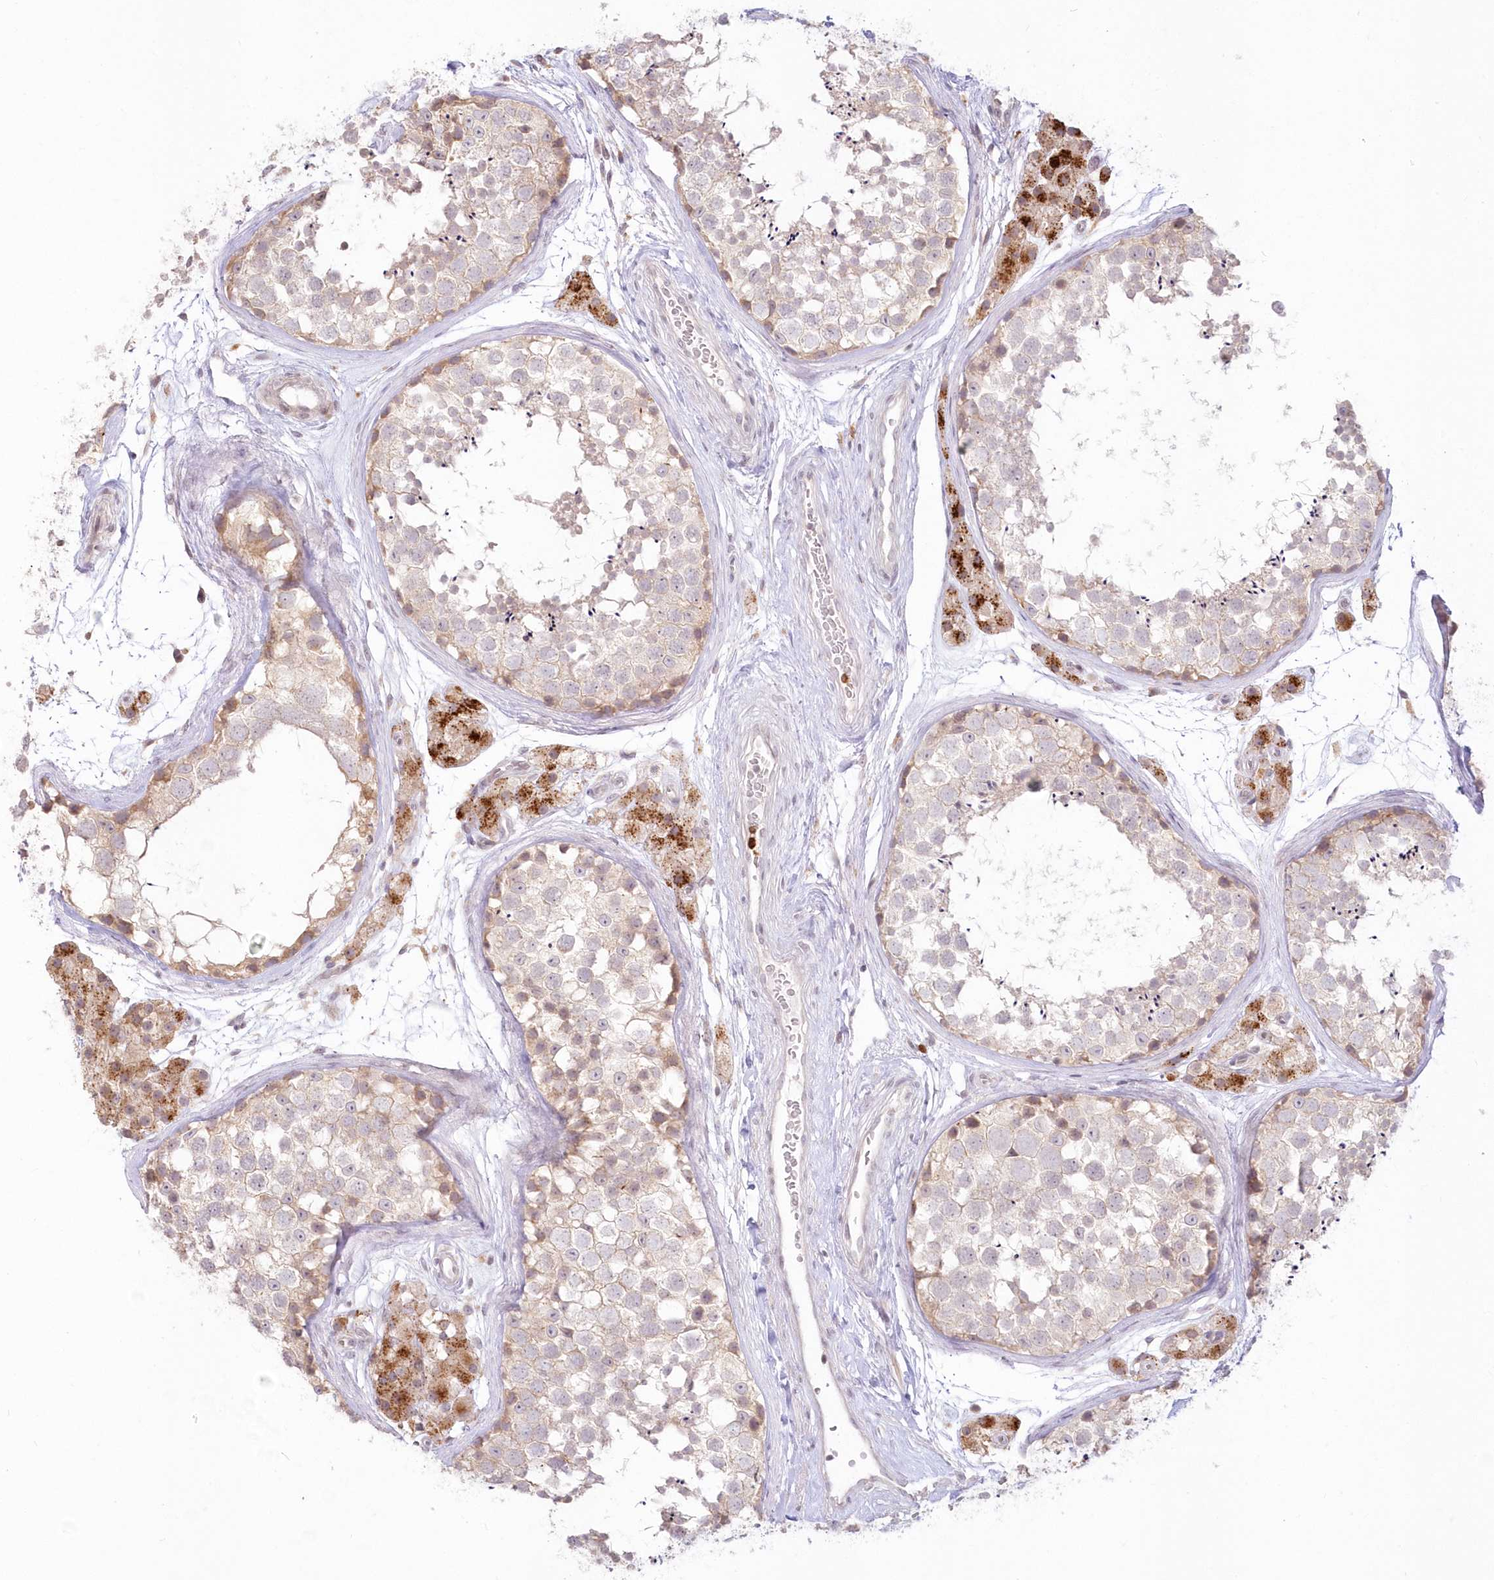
{"staining": {"intensity": "weak", "quantity": "<25%", "location": "cytoplasmic/membranous"}, "tissue": "testis", "cell_type": "Cells in seminiferous ducts", "image_type": "normal", "snomed": [{"axis": "morphology", "description": "Normal tissue, NOS"}, {"axis": "topography", "description": "Testis"}], "caption": "Immunohistochemistry (IHC) of normal testis reveals no positivity in cells in seminiferous ducts. The staining was performed using DAB (3,3'-diaminobenzidine) to visualize the protein expression in brown, while the nuclei were stained in blue with hematoxylin (Magnification: 20x).", "gene": "MTMR3", "patient": {"sex": "male", "age": 56}}